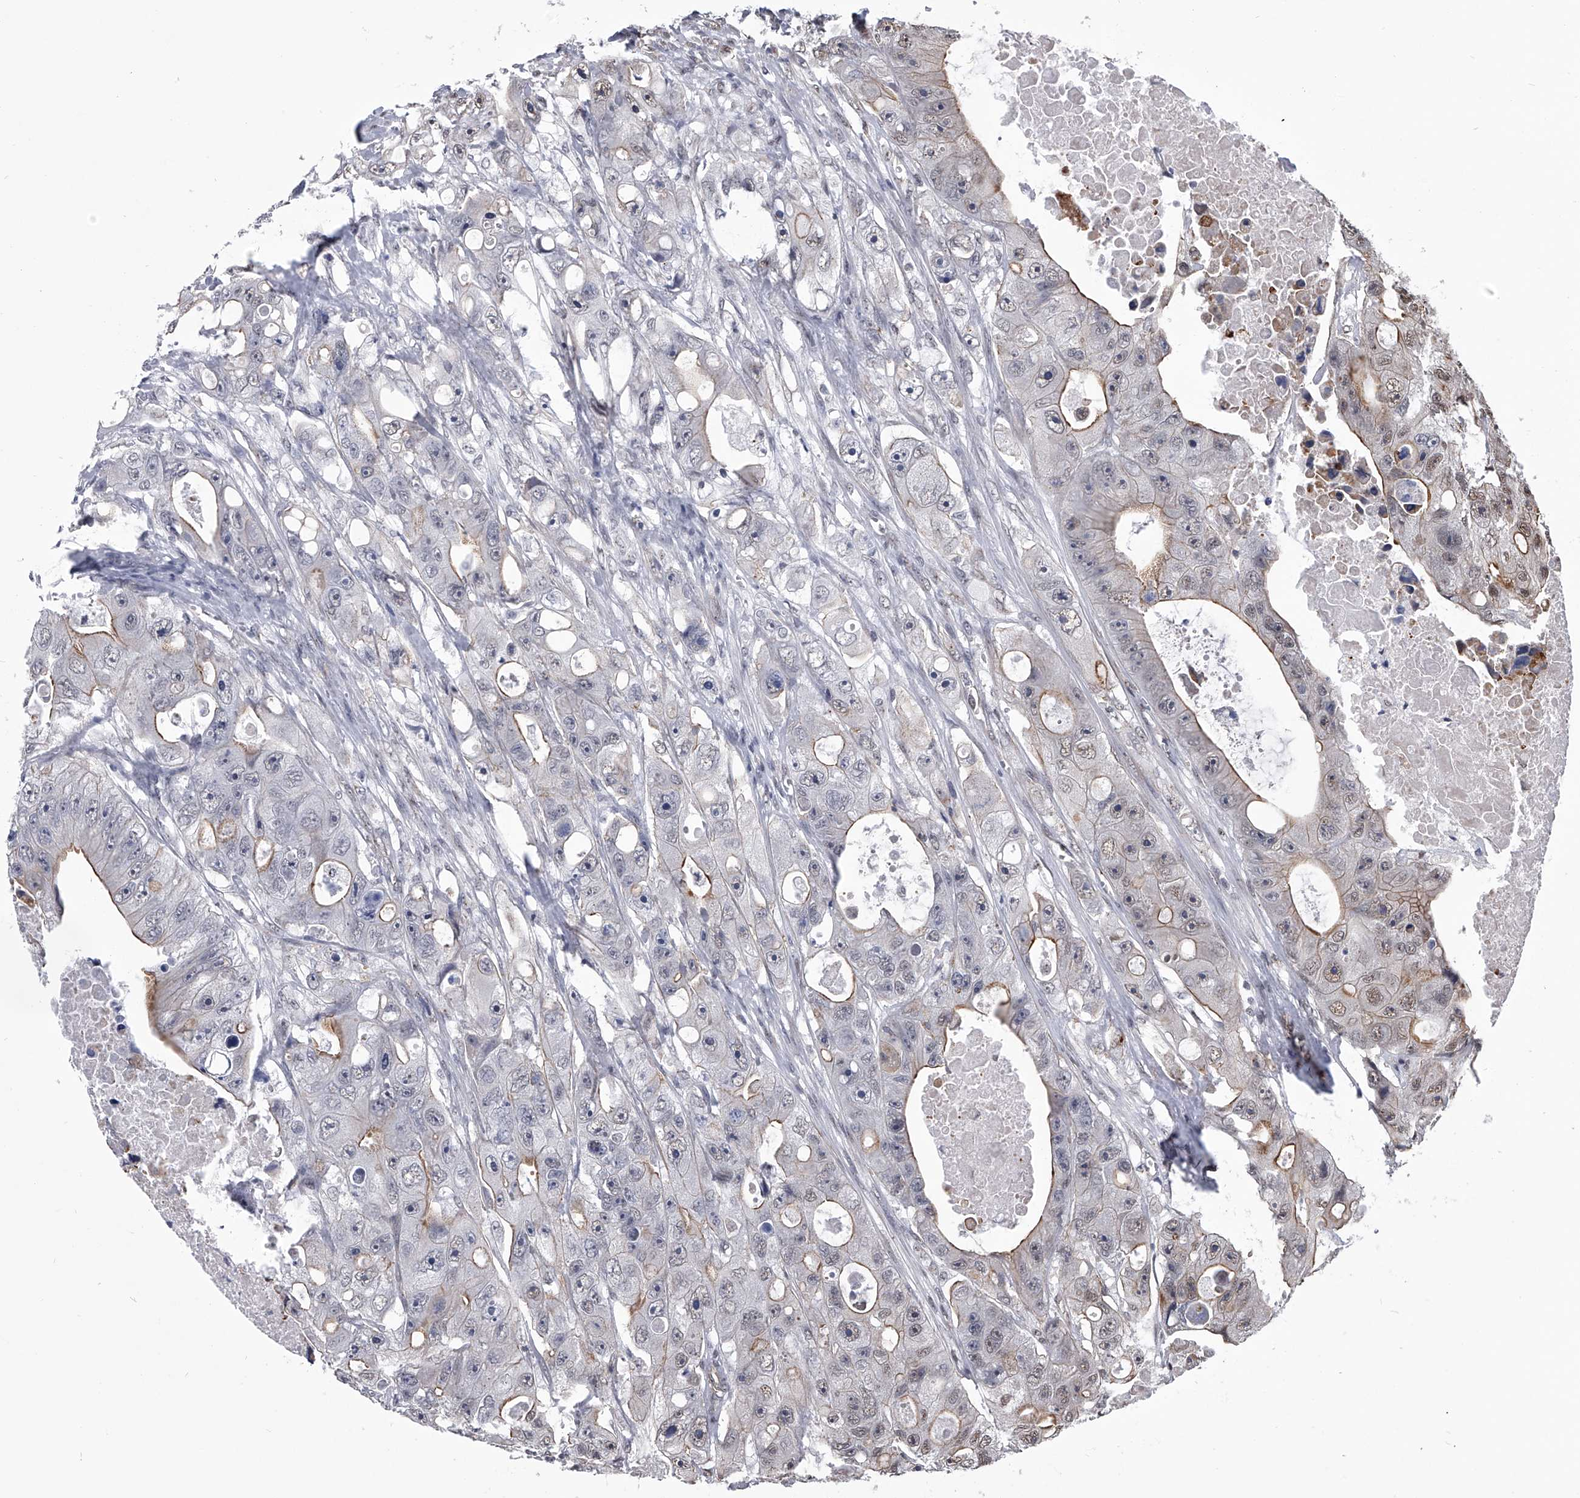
{"staining": {"intensity": "moderate", "quantity": "<25%", "location": "cytoplasmic/membranous"}, "tissue": "colorectal cancer", "cell_type": "Tumor cells", "image_type": "cancer", "snomed": [{"axis": "morphology", "description": "Adenocarcinoma, NOS"}, {"axis": "topography", "description": "Colon"}], "caption": "Colorectal cancer stained with immunohistochemistry (IHC) demonstrates moderate cytoplasmic/membranous expression in about <25% of tumor cells.", "gene": "ZNF76", "patient": {"sex": "female", "age": 46}}